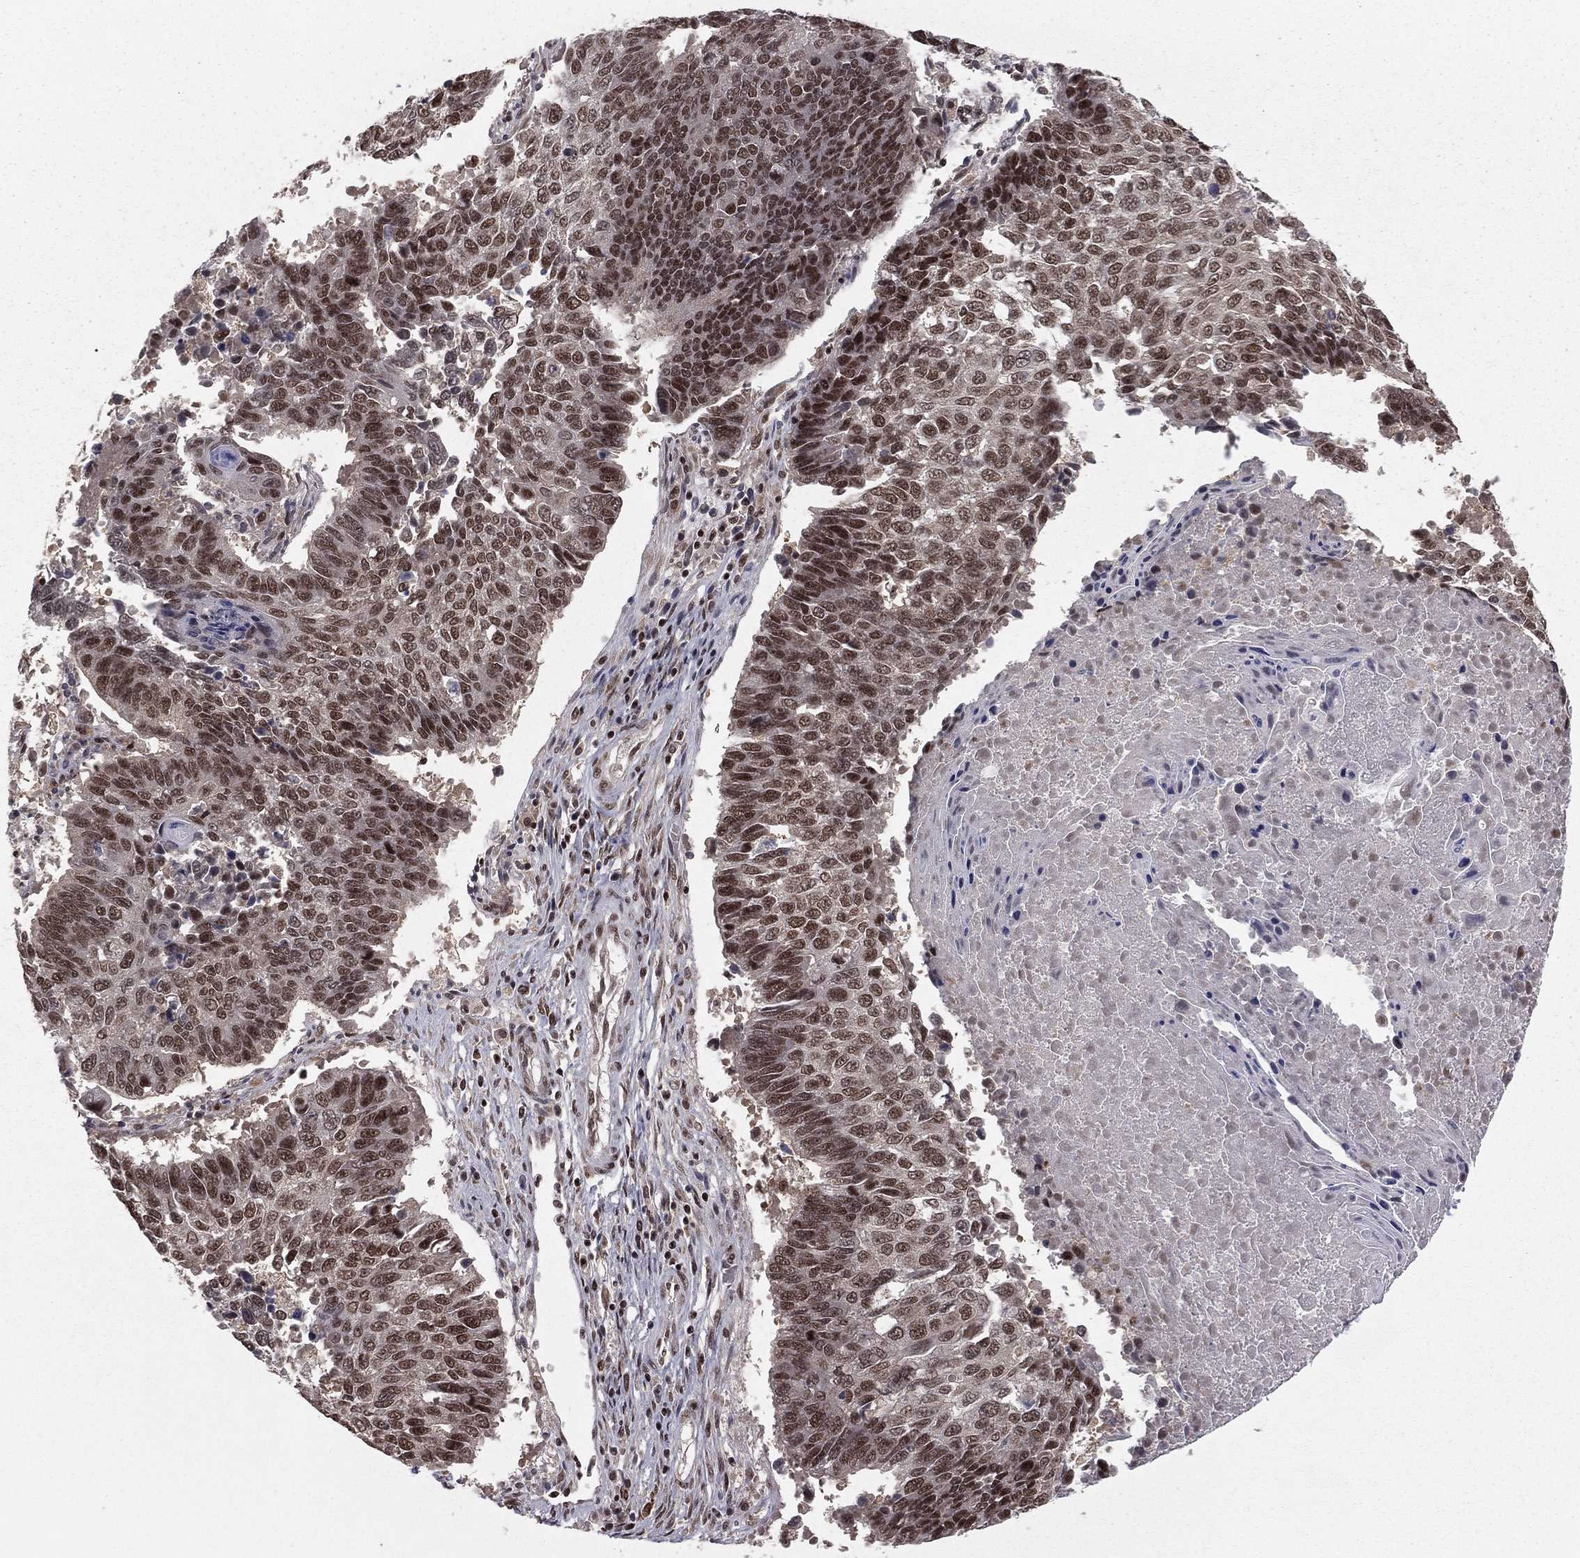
{"staining": {"intensity": "strong", "quantity": ">75%", "location": "nuclear"}, "tissue": "lung cancer", "cell_type": "Tumor cells", "image_type": "cancer", "snomed": [{"axis": "morphology", "description": "Squamous cell carcinoma, NOS"}, {"axis": "topography", "description": "Lung"}], "caption": "Brown immunohistochemical staining in human lung squamous cell carcinoma displays strong nuclear positivity in approximately >75% of tumor cells. (DAB (3,3'-diaminobenzidine) = brown stain, brightfield microscopy at high magnification).", "gene": "NFYB", "patient": {"sex": "male", "age": 73}}